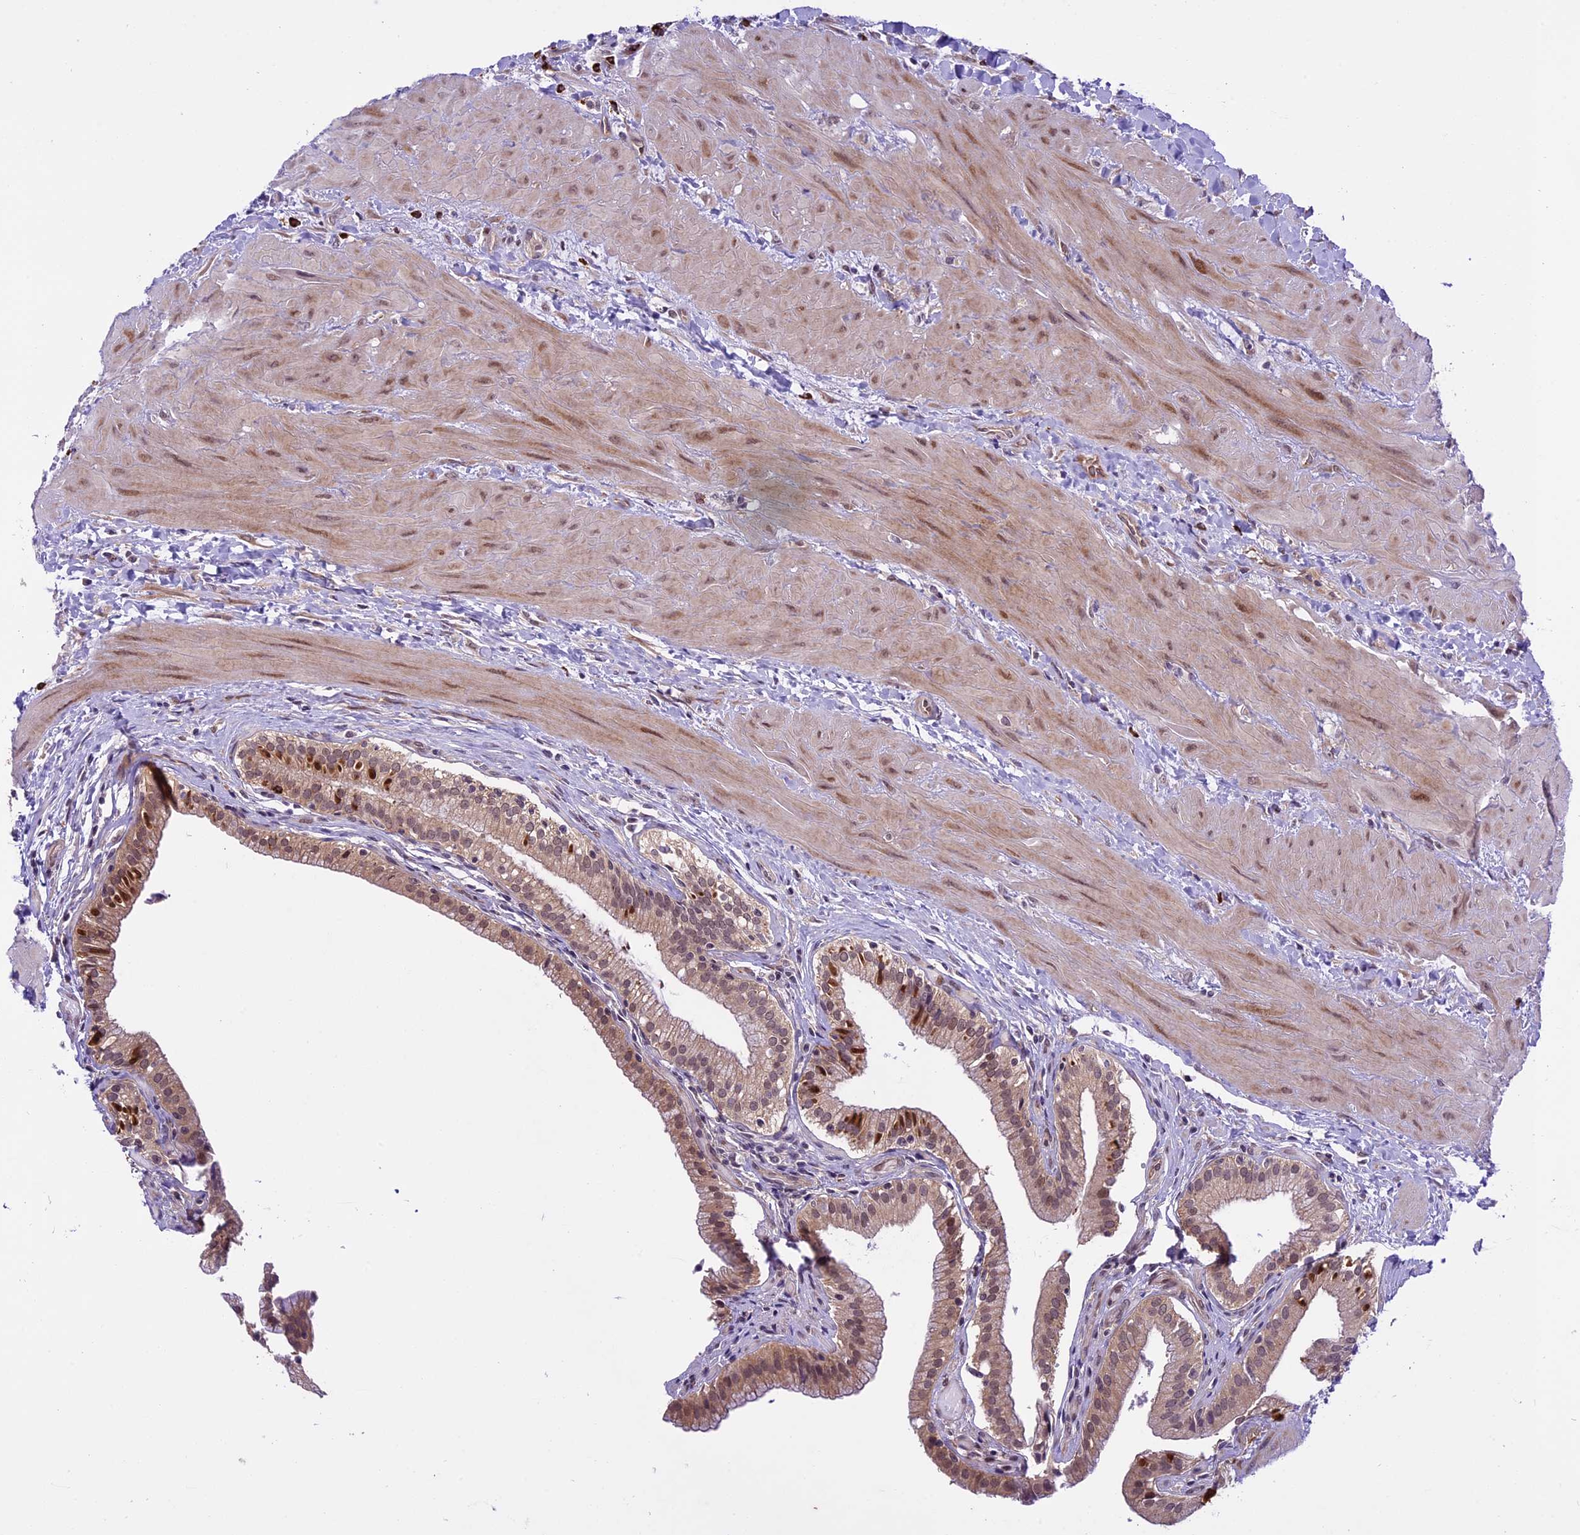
{"staining": {"intensity": "moderate", "quantity": ">75%", "location": "cytoplasmic/membranous,nuclear"}, "tissue": "gallbladder", "cell_type": "Glandular cells", "image_type": "normal", "snomed": [{"axis": "morphology", "description": "Normal tissue, NOS"}, {"axis": "topography", "description": "Gallbladder"}], "caption": "An immunohistochemistry photomicrograph of unremarkable tissue is shown. Protein staining in brown labels moderate cytoplasmic/membranous,nuclear positivity in gallbladder within glandular cells. (Brightfield microscopy of DAB IHC at high magnification).", "gene": "SPRED1", "patient": {"sex": "male", "age": 24}}